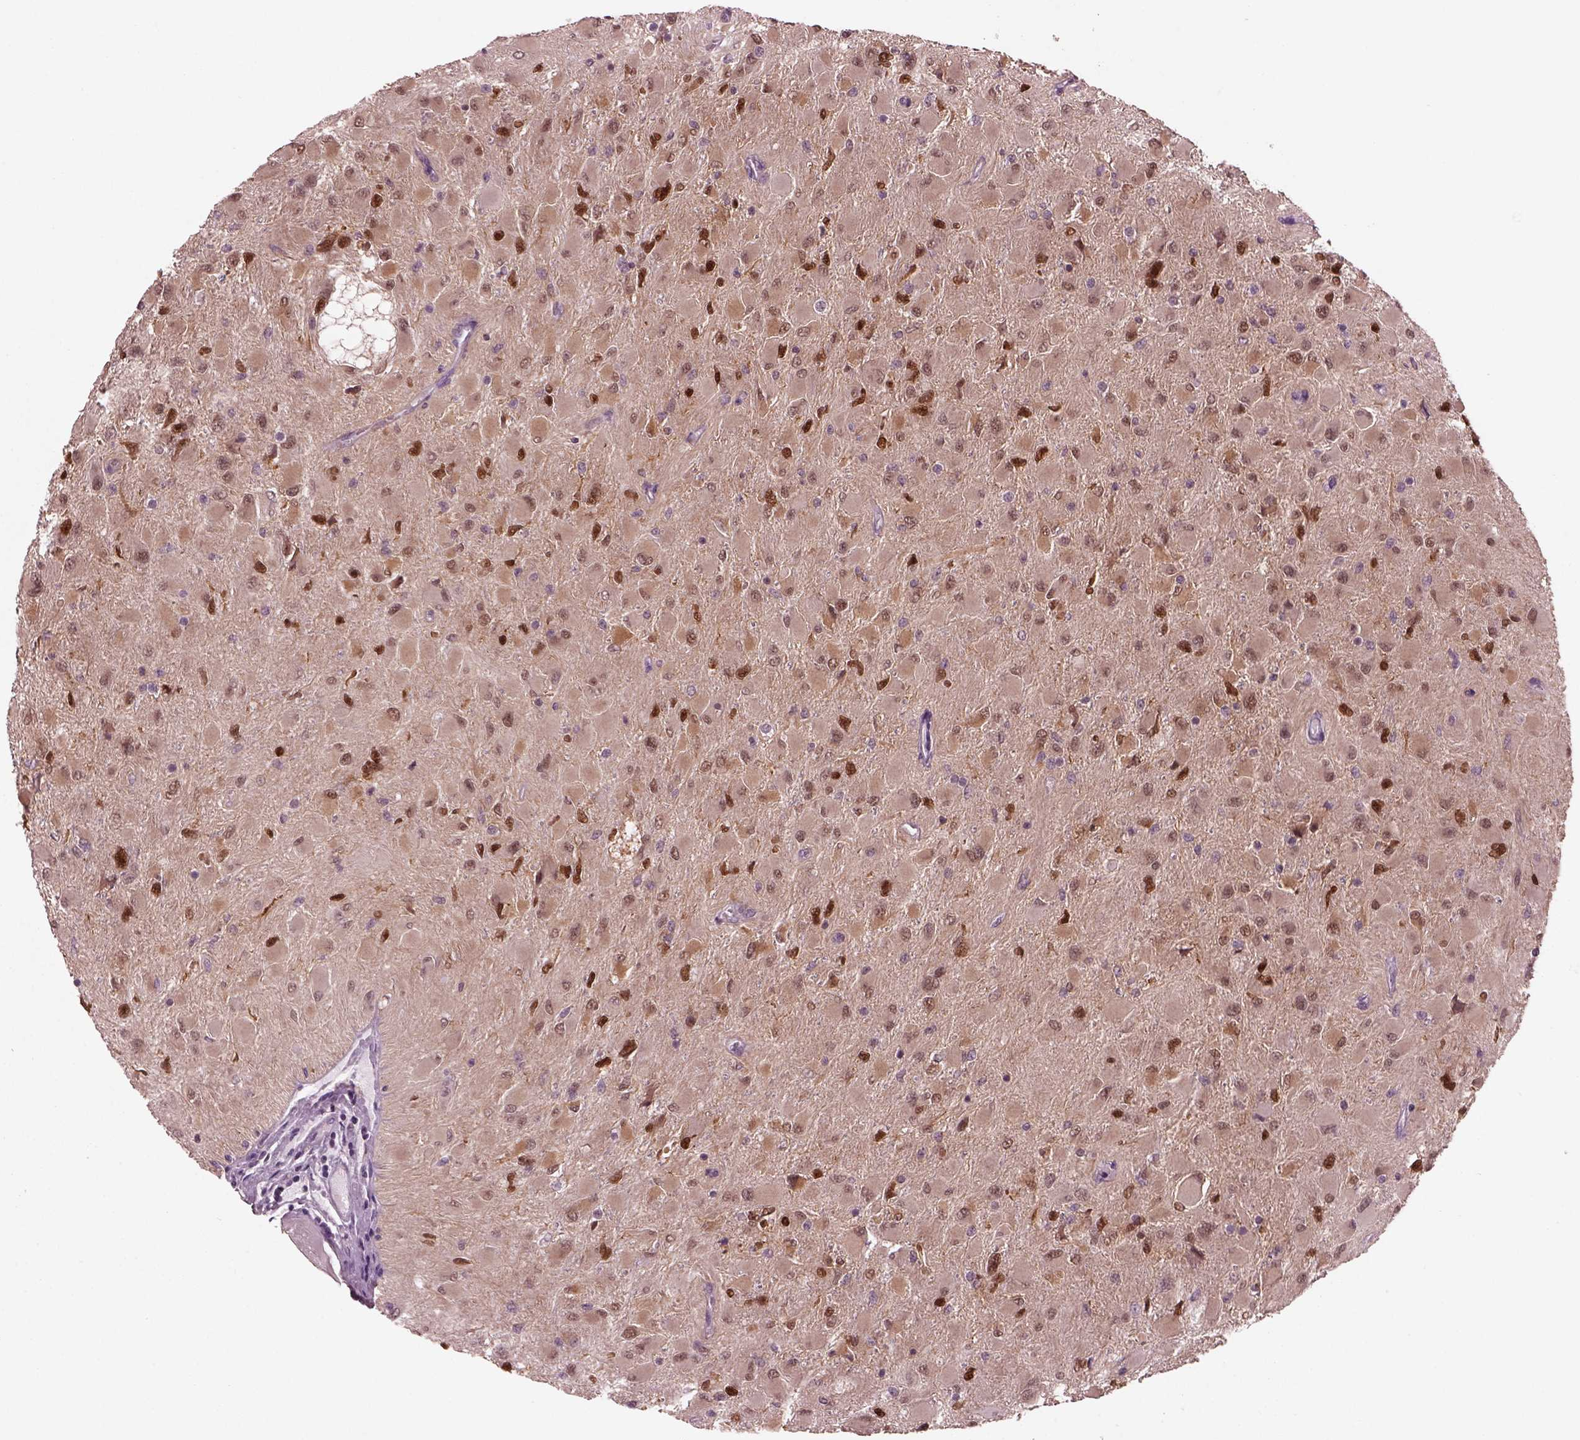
{"staining": {"intensity": "strong", "quantity": "<25%", "location": "cytoplasmic/membranous,nuclear"}, "tissue": "glioma", "cell_type": "Tumor cells", "image_type": "cancer", "snomed": [{"axis": "morphology", "description": "Glioma, malignant, High grade"}, {"axis": "topography", "description": "Cerebral cortex"}], "caption": "This photomicrograph shows malignant high-grade glioma stained with immunohistochemistry (IHC) to label a protein in brown. The cytoplasmic/membranous and nuclear of tumor cells show strong positivity for the protein. Nuclei are counter-stained blue.", "gene": "SRI", "patient": {"sex": "female", "age": 36}}